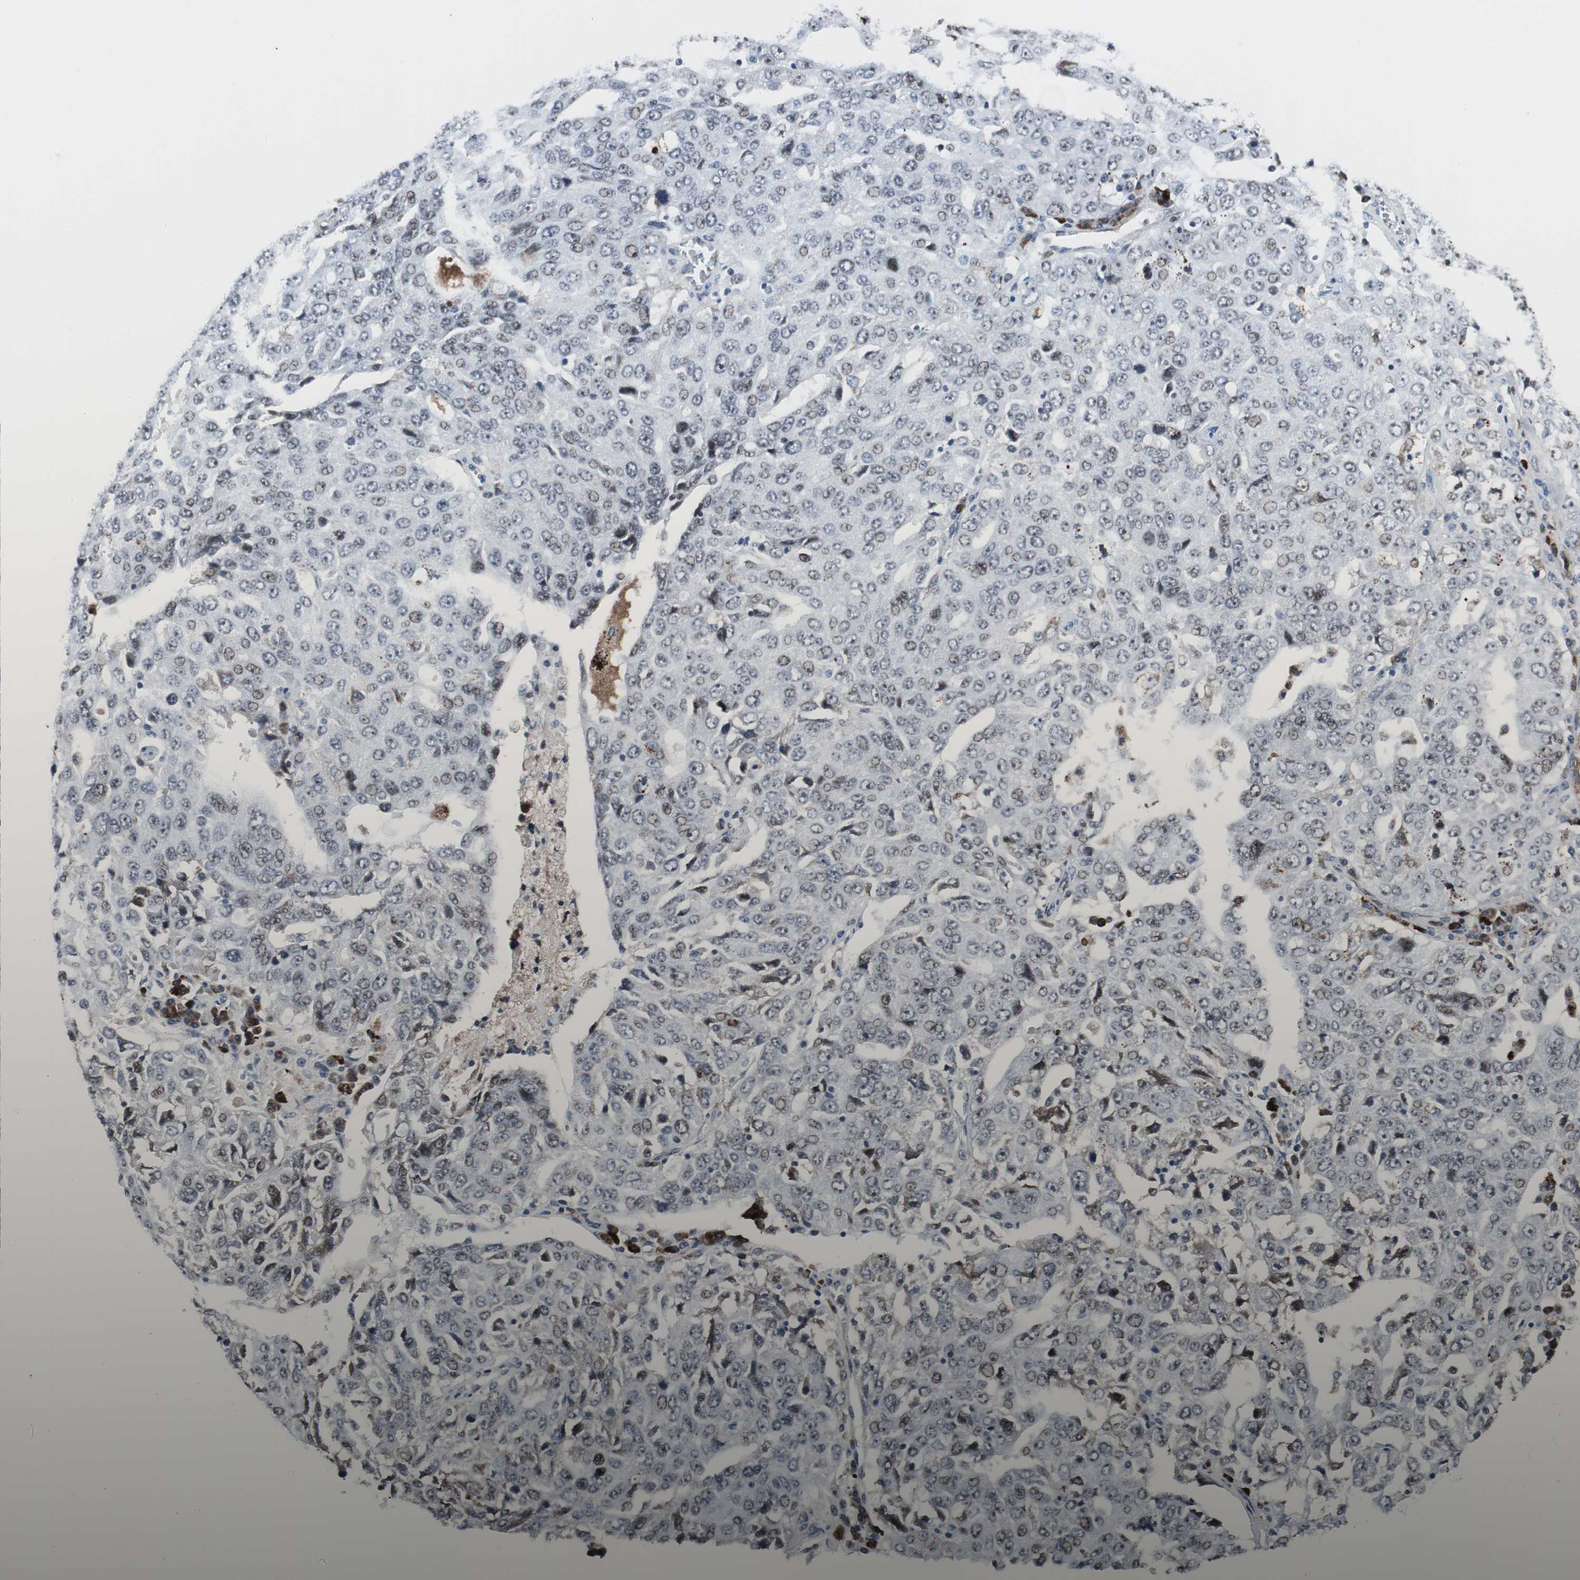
{"staining": {"intensity": "negative", "quantity": "none", "location": "none"}, "tissue": "ovarian cancer", "cell_type": "Tumor cells", "image_type": "cancer", "snomed": [{"axis": "morphology", "description": "Carcinoma, endometroid"}, {"axis": "topography", "description": "Ovary"}], "caption": "A photomicrograph of human ovarian cancer is negative for staining in tumor cells.", "gene": "DOK1", "patient": {"sex": "female", "age": 62}}